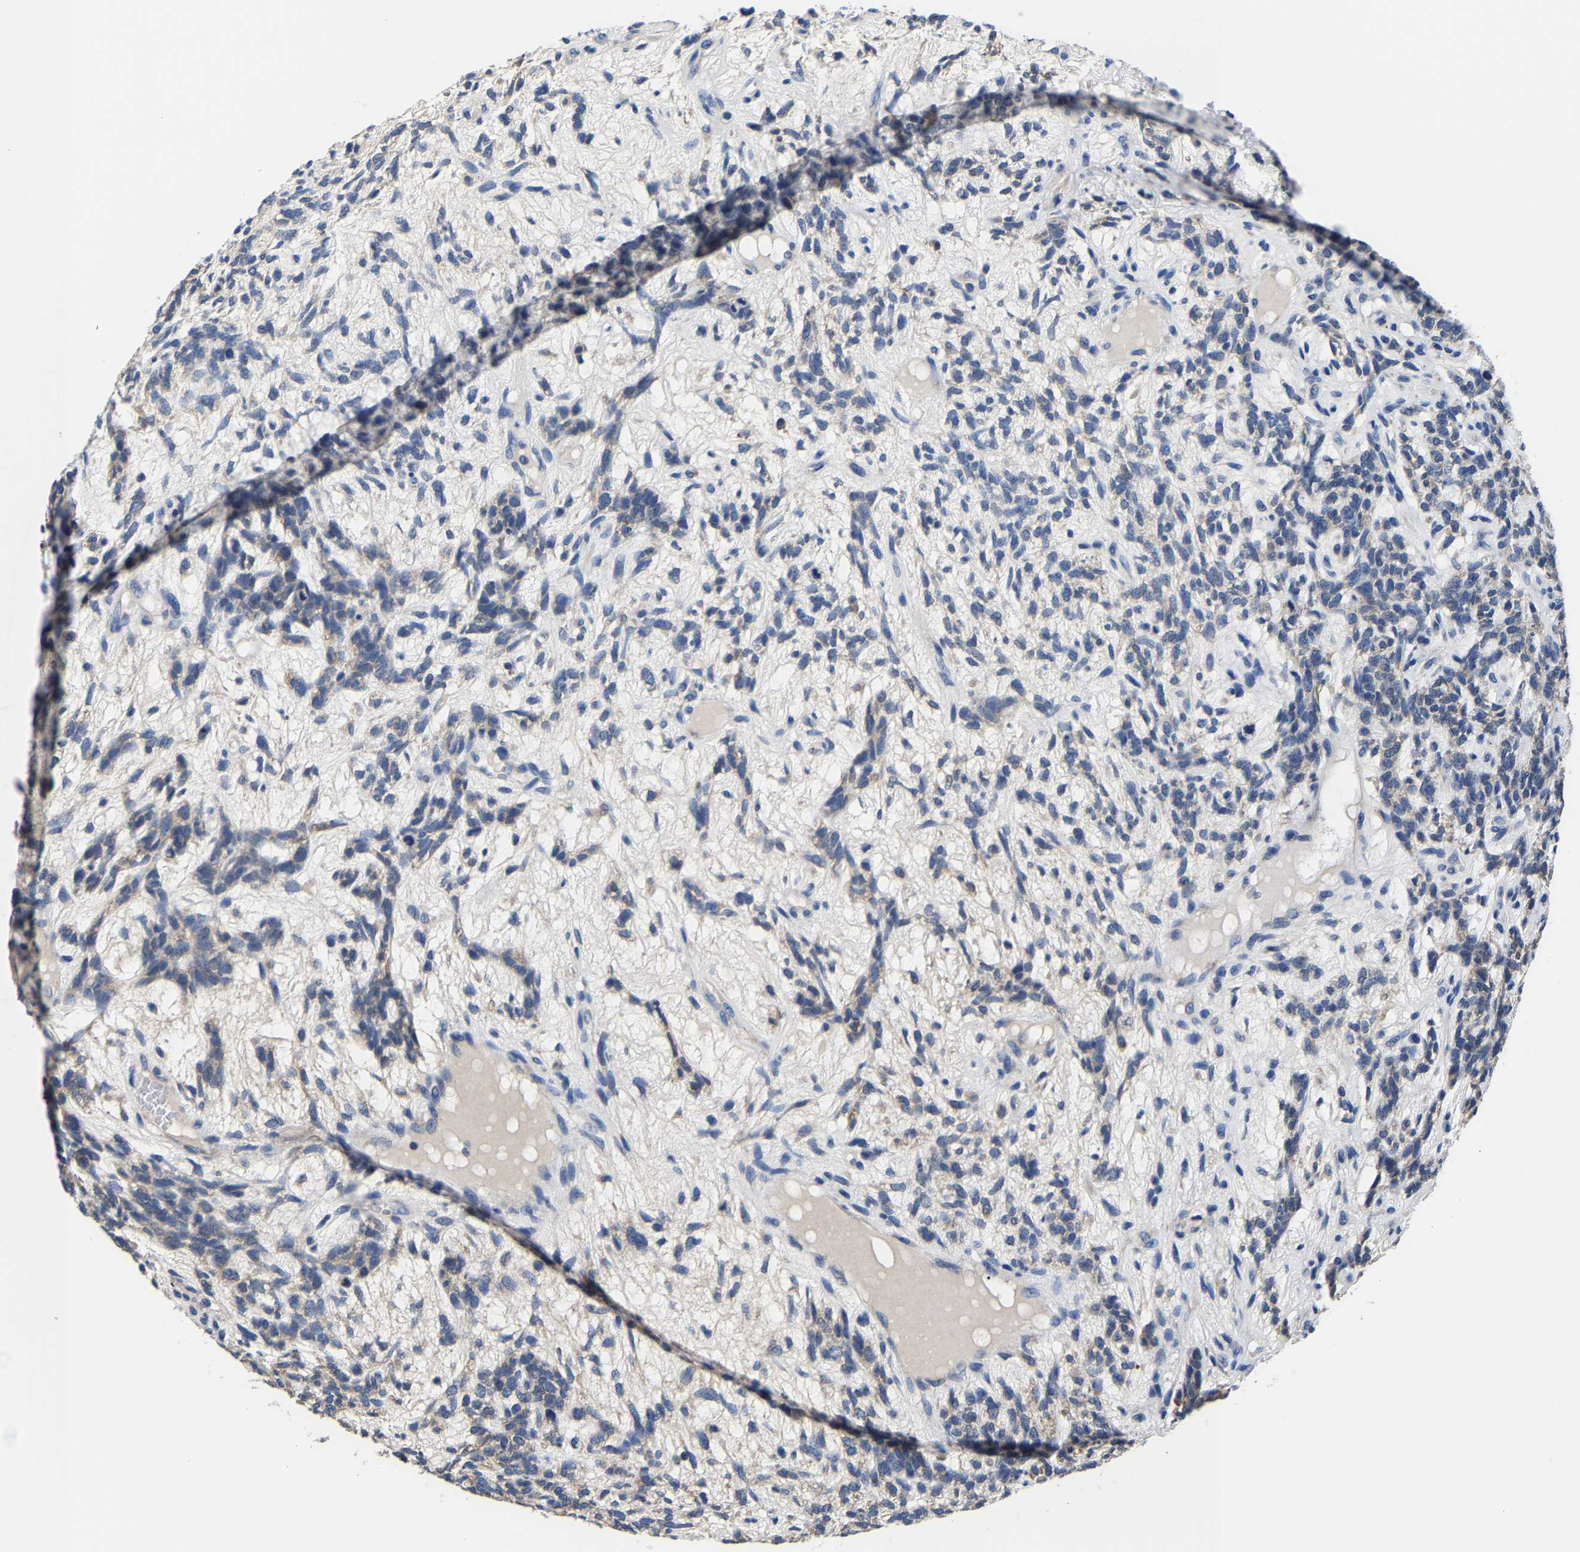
{"staining": {"intensity": "weak", "quantity": ">75%", "location": "cytoplasmic/membranous"}, "tissue": "testis cancer", "cell_type": "Tumor cells", "image_type": "cancer", "snomed": [{"axis": "morphology", "description": "Seminoma, NOS"}, {"axis": "topography", "description": "Testis"}], "caption": "High-magnification brightfield microscopy of testis cancer stained with DAB (3,3'-diaminobenzidine) (brown) and counterstained with hematoxylin (blue). tumor cells exhibit weak cytoplasmic/membranous staining is present in approximately>75% of cells.", "gene": "SRPK2", "patient": {"sex": "male", "age": 28}}